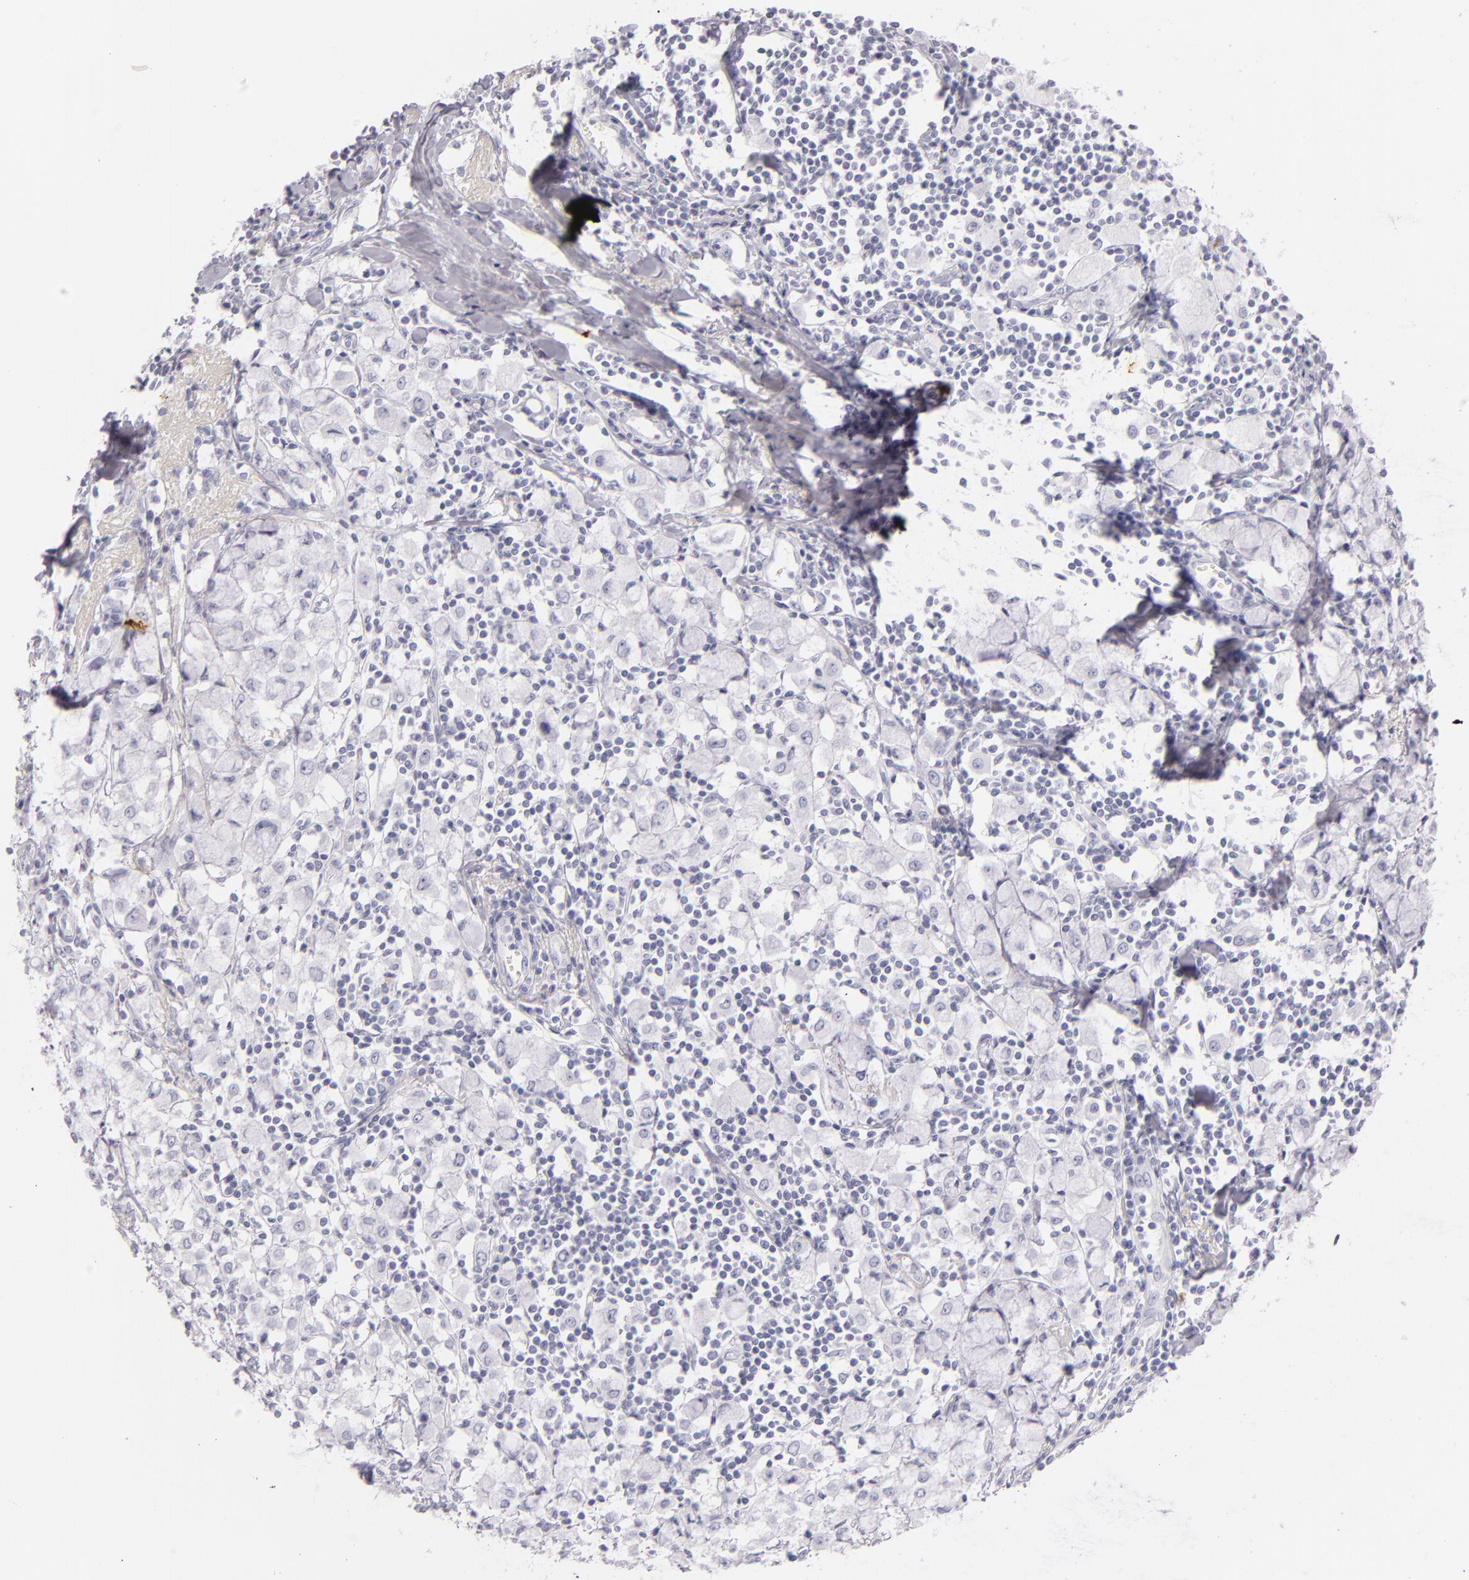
{"staining": {"intensity": "negative", "quantity": "none", "location": "none"}, "tissue": "breast cancer", "cell_type": "Tumor cells", "image_type": "cancer", "snomed": [{"axis": "morphology", "description": "Lobular carcinoma"}, {"axis": "topography", "description": "Breast"}], "caption": "There is no significant expression in tumor cells of breast cancer. The staining was performed using DAB to visualize the protein expression in brown, while the nuclei were stained in blue with hematoxylin (Magnification: 20x).", "gene": "TPSD1", "patient": {"sex": "female", "age": 85}}